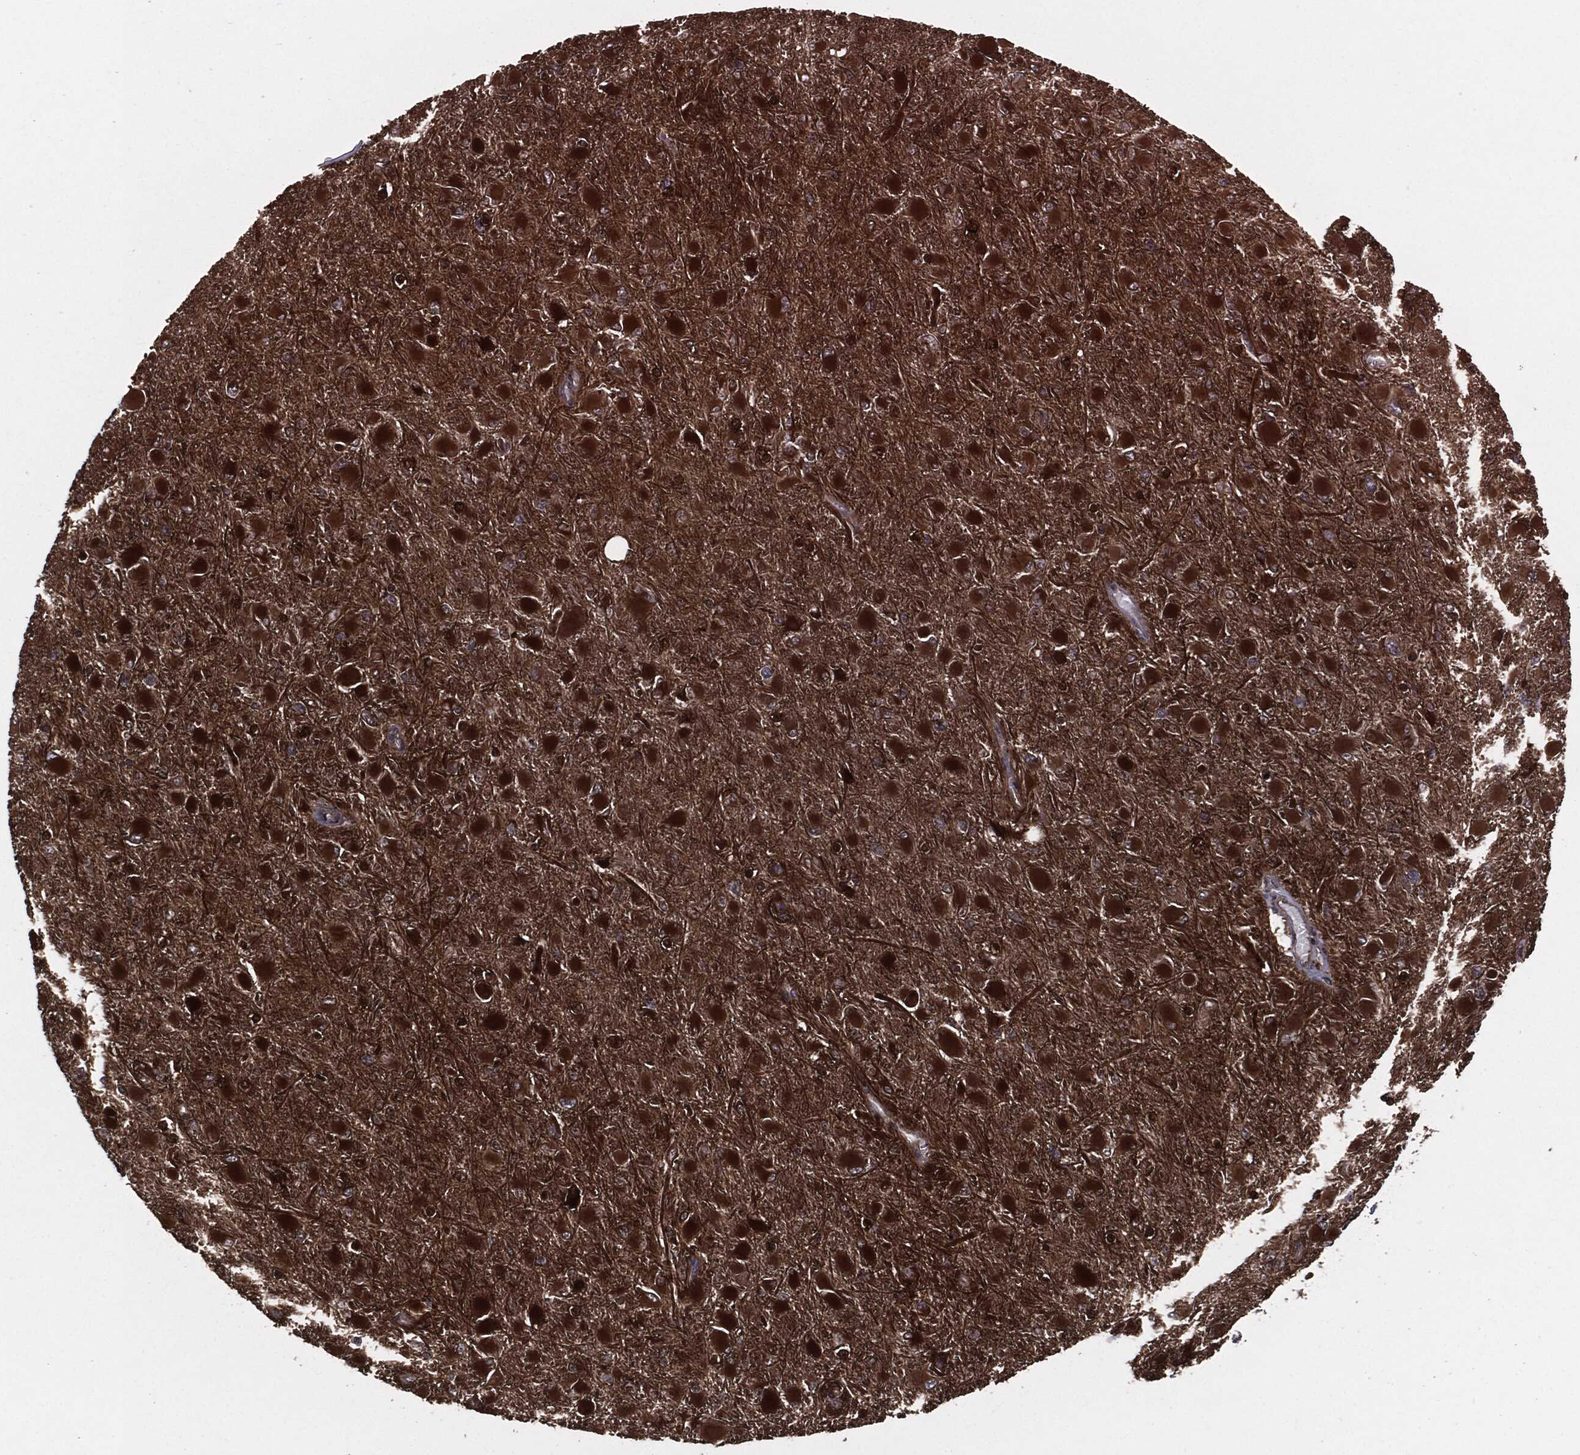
{"staining": {"intensity": "strong", "quantity": ">75%", "location": "cytoplasmic/membranous"}, "tissue": "glioma", "cell_type": "Tumor cells", "image_type": "cancer", "snomed": [{"axis": "morphology", "description": "Glioma, malignant, High grade"}, {"axis": "topography", "description": "Cerebral cortex"}], "caption": "Immunohistochemical staining of malignant high-grade glioma exhibits high levels of strong cytoplasmic/membranous protein positivity in about >75% of tumor cells.", "gene": "RAP1GDS1", "patient": {"sex": "female", "age": 36}}